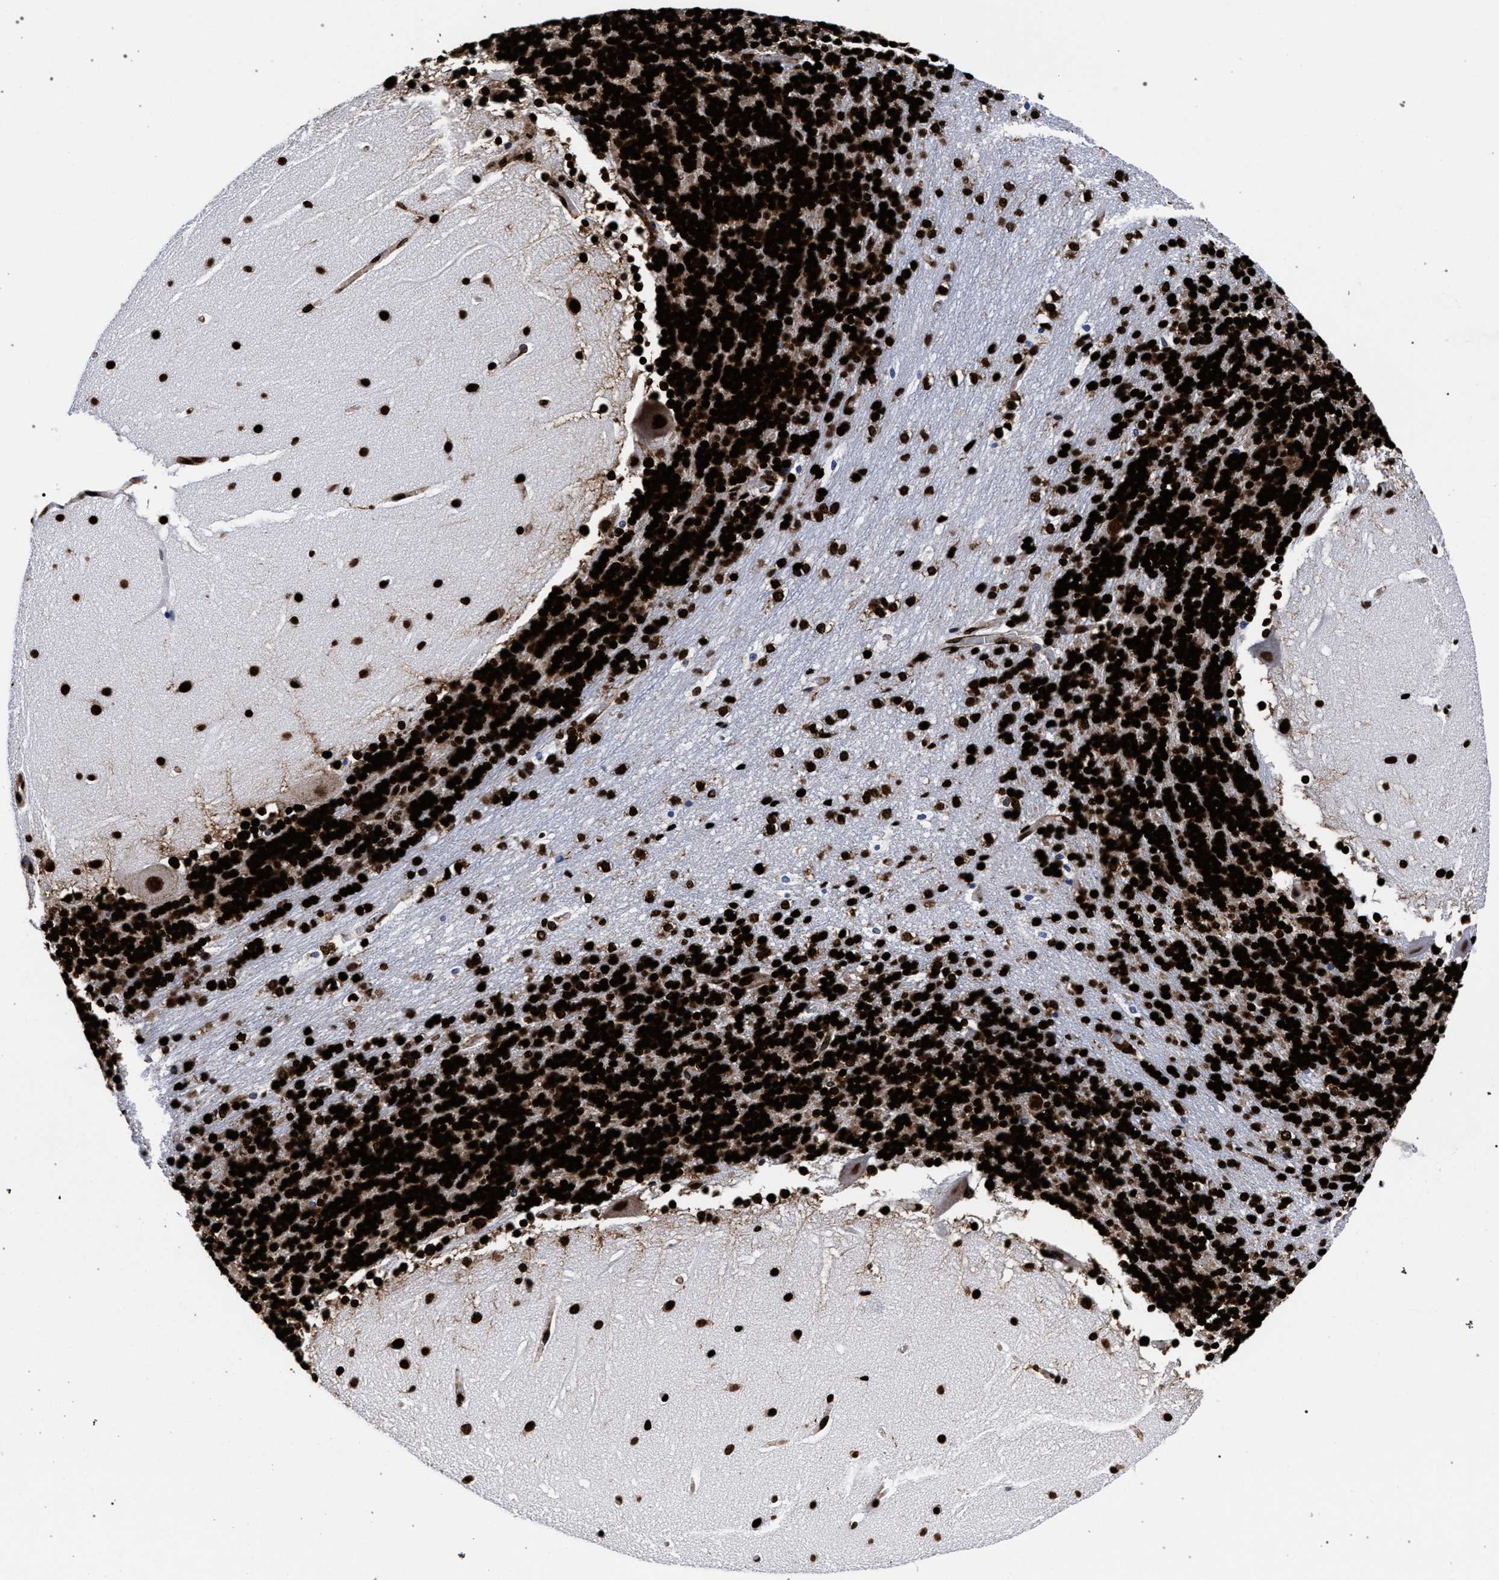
{"staining": {"intensity": "strong", "quantity": ">75%", "location": "nuclear"}, "tissue": "cerebellum", "cell_type": "Cells in granular layer", "image_type": "normal", "snomed": [{"axis": "morphology", "description": "Normal tissue, NOS"}, {"axis": "topography", "description": "Cerebellum"}], "caption": "Immunohistochemistry micrograph of normal cerebellum: cerebellum stained using immunohistochemistry (IHC) reveals high levels of strong protein expression localized specifically in the nuclear of cells in granular layer, appearing as a nuclear brown color.", "gene": "HNRNPA1", "patient": {"sex": "female", "age": 19}}